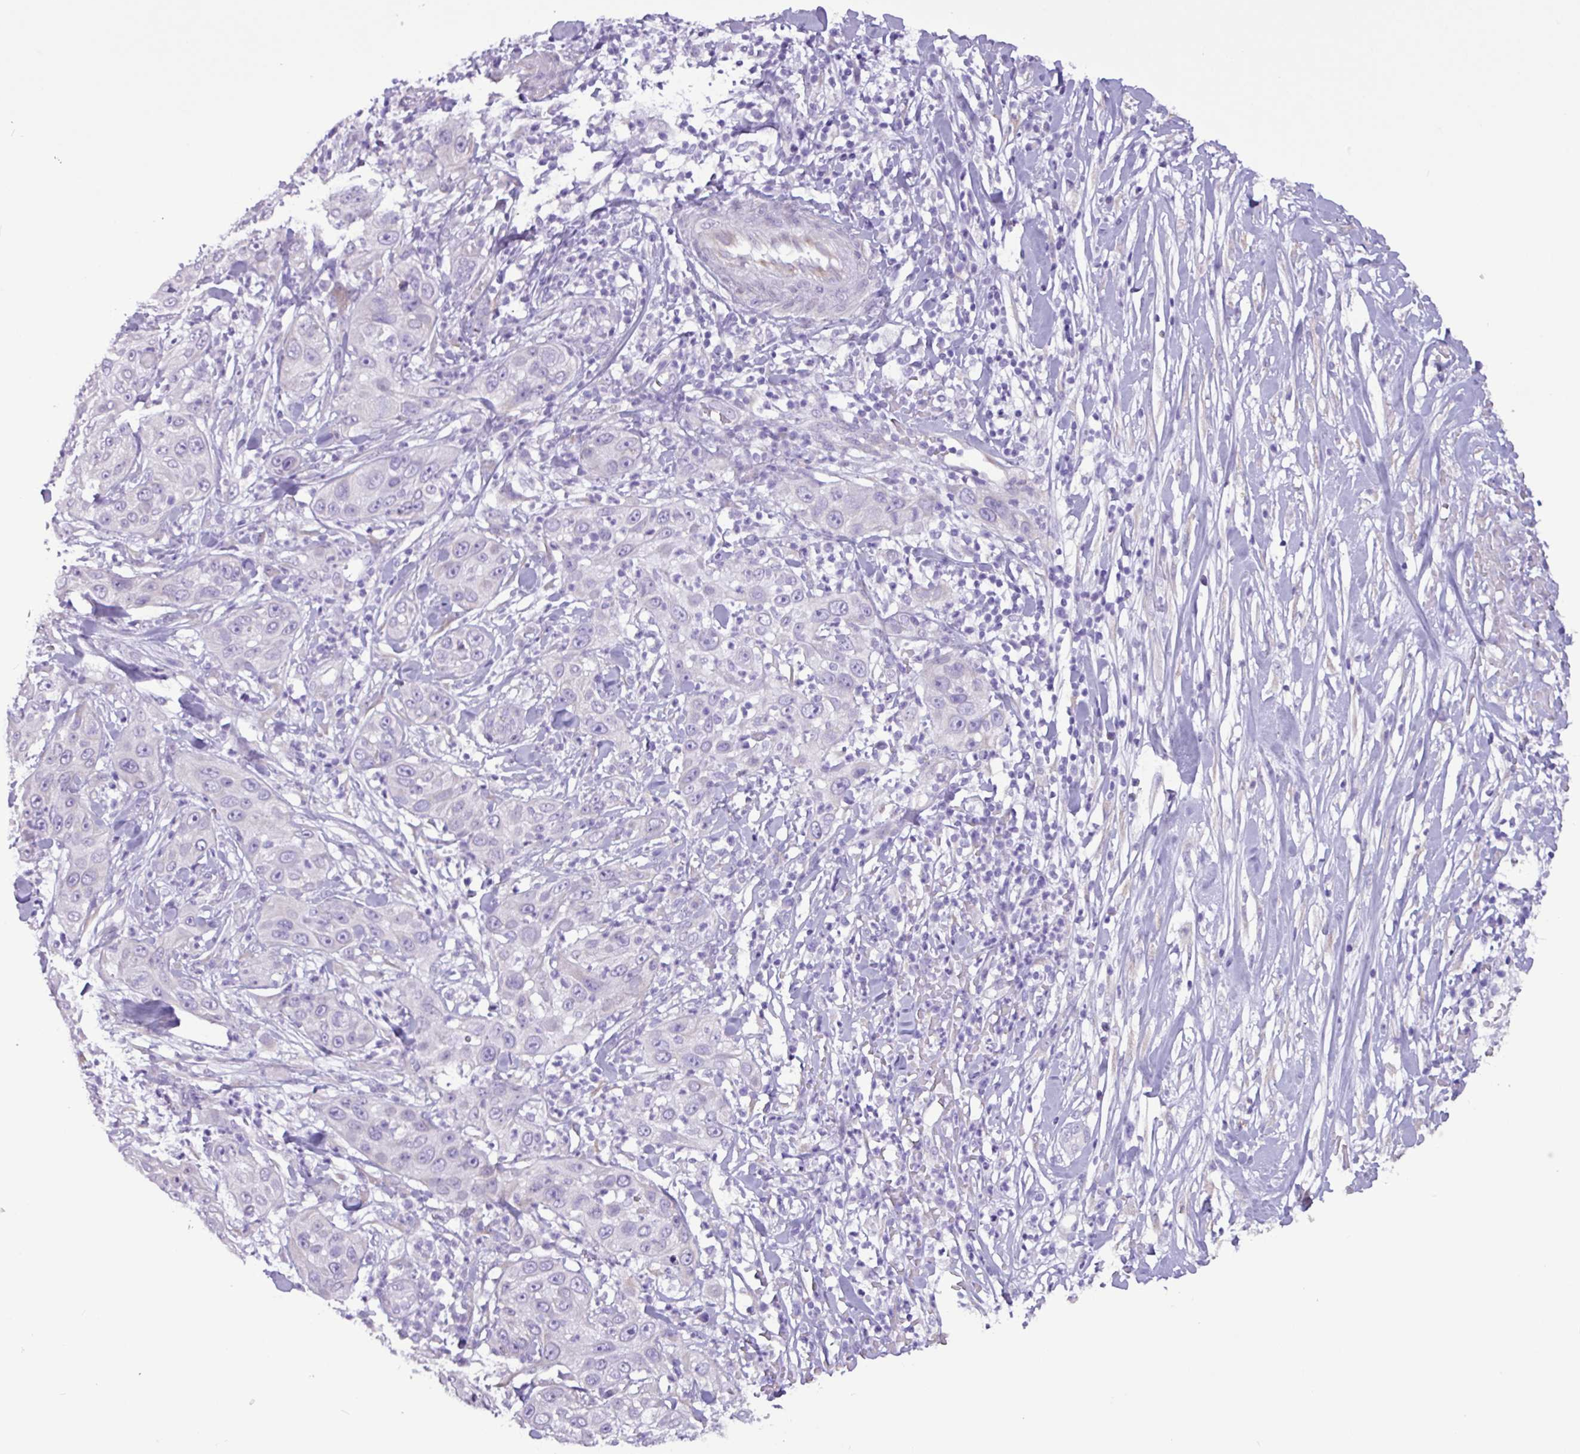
{"staining": {"intensity": "negative", "quantity": "none", "location": "none"}, "tissue": "skin cancer", "cell_type": "Tumor cells", "image_type": "cancer", "snomed": [{"axis": "morphology", "description": "Squamous cell carcinoma, NOS"}, {"axis": "topography", "description": "Skin"}], "caption": "Immunohistochemical staining of human squamous cell carcinoma (skin) exhibits no significant staining in tumor cells. (DAB (3,3'-diaminobenzidine) IHC with hematoxylin counter stain).", "gene": "SLC38A1", "patient": {"sex": "female", "age": 44}}